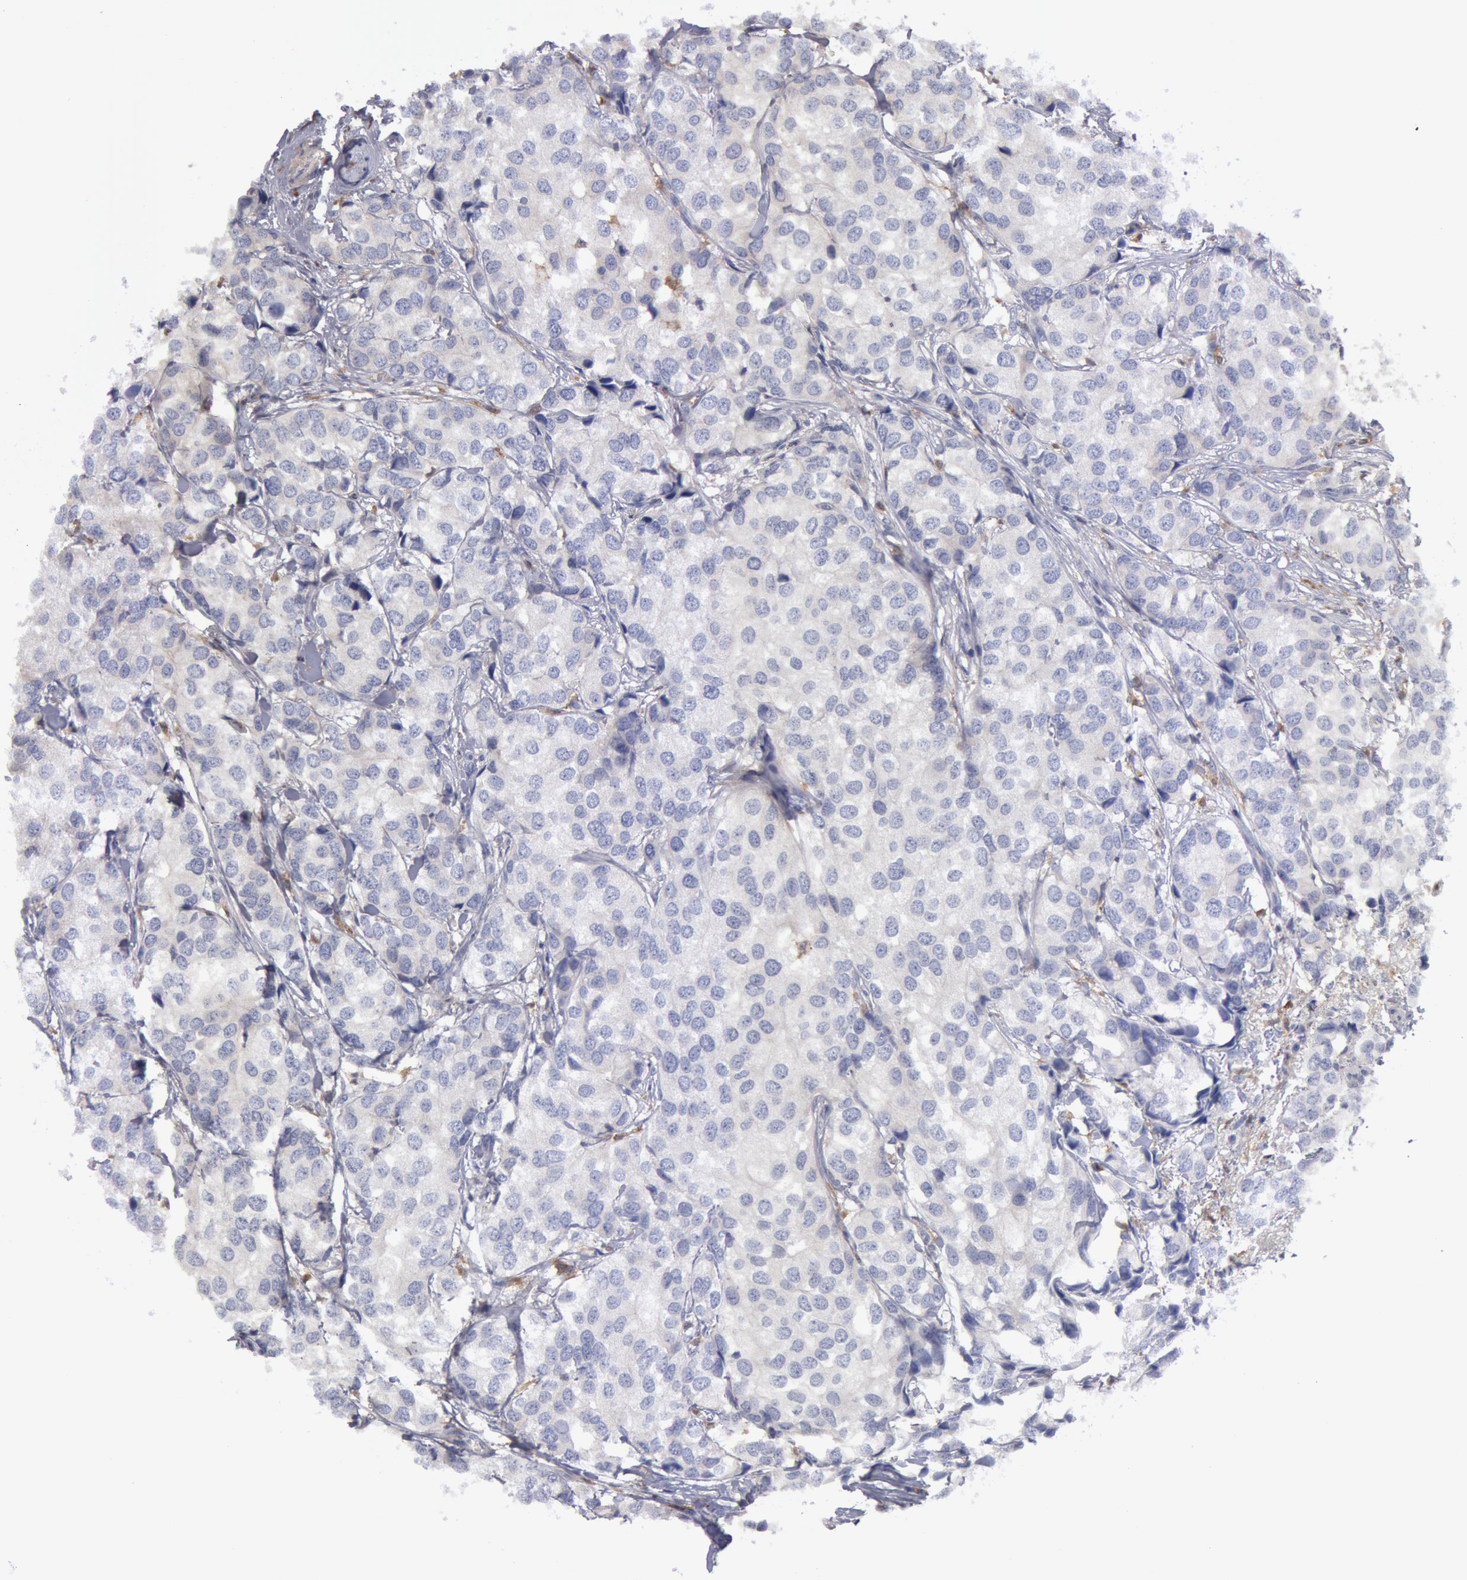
{"staining": {"intensity": "negative", "quantity": "none", "location": "none"}, "tissue": "breast cancer", "cell_type": "Tumor cells", "image_type": "cancer", "snomed": [{"axis": "morphology", "description": "Duct carcinoma"}, {"axis": "topography", "description": "Breast"}], "caption": "Tumor cells are negative for brown protein staining in breast cancer. Brightfield microscopy of immunohistochemistry stained with DAB (brown) and hematoxylin (blue), captured at high magnification.", "gene": "SYK", "patient": {"sex": "female", "age": 68}}